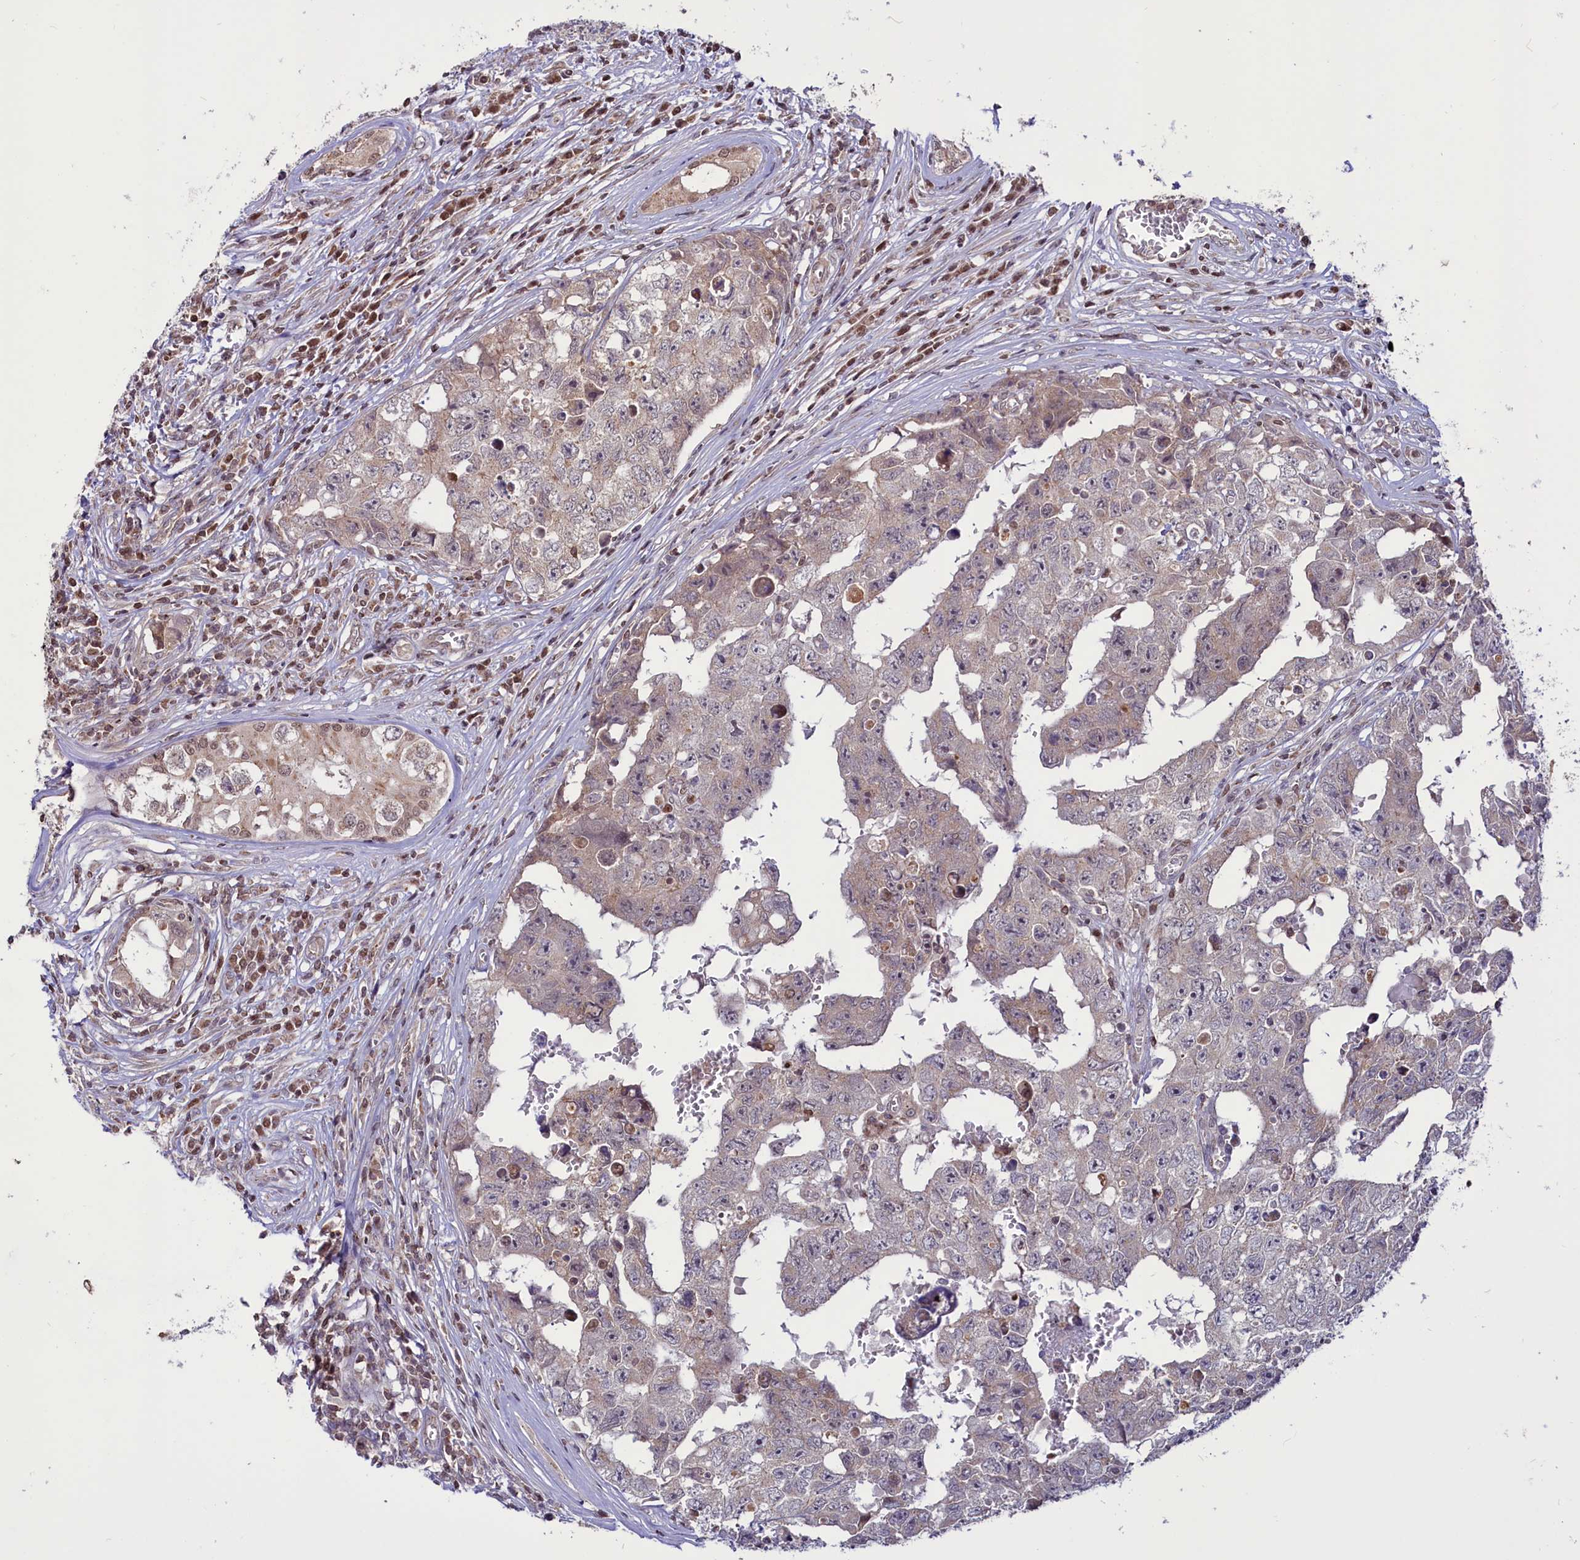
{"staining": {"intensity": "negative", "quantity": "none", "location": "none"}, "tissue": "testis cancer", "cell_type": "Tumor cells", "image_type": "cancer", "snomed": [{"axis": "morphology", "description": "Carcinoma, Embryonal, NOS"}, {"axis": "topography", "description": "Testis"}], "caption": "High power microscopy photomicrograph of an IHC histopathology image of testis cancer (embryonal carcinoma), revealing no significant positivity in tumor cells. Brightfield microscopy of immunohistochemistry stained with DAB (3,3'-diaminobenzidine) (brown) and hematoxylin (blue), captured at high magnification.", "gene": "PHC3", "patient": {"sex": "male", "age": 17}}